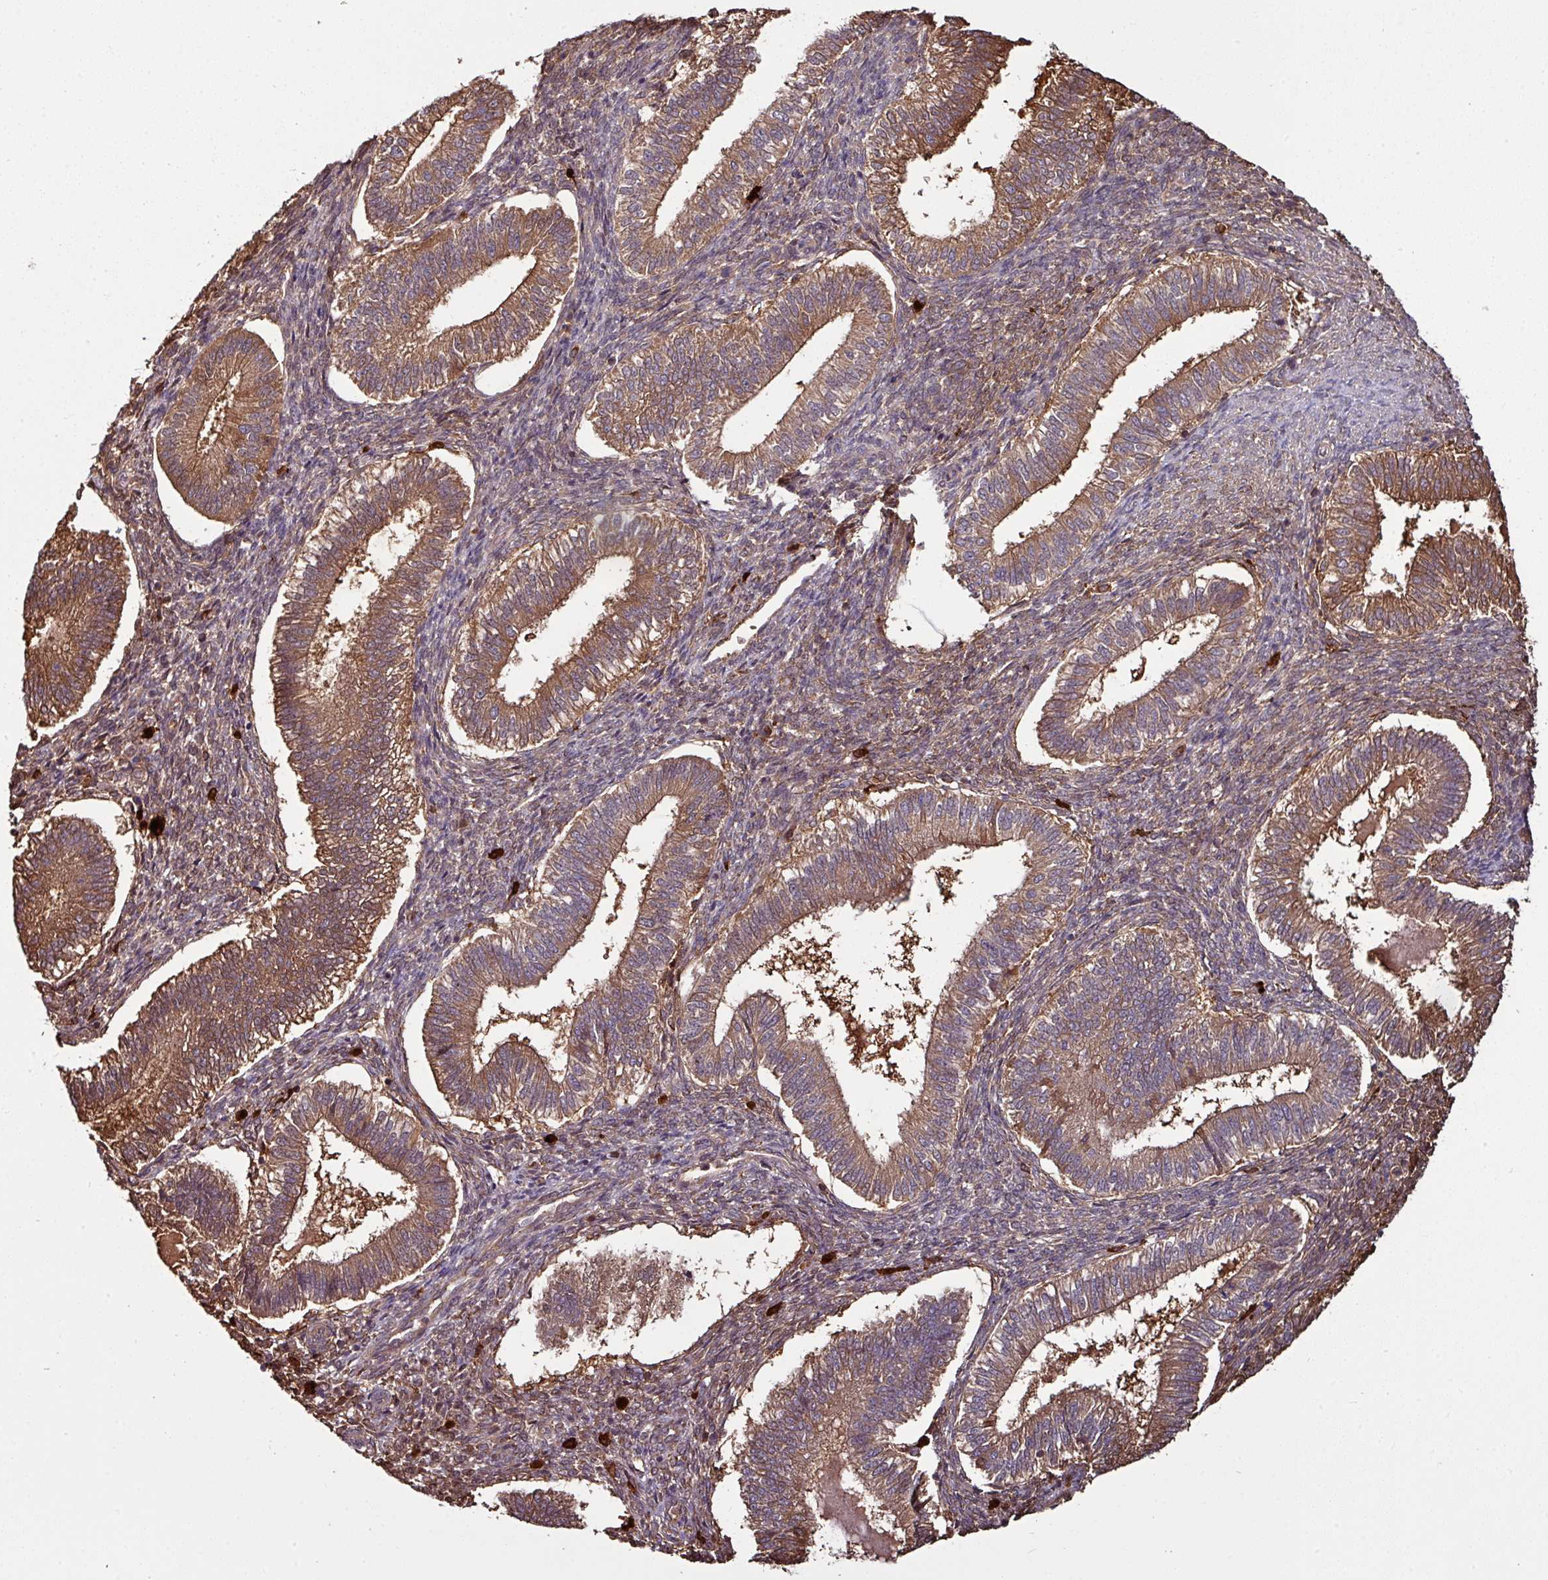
{"staining": {"intensity": "moderate", "quantity": "25%-75%", "location": "cytoplasmic/membranous"}, "tissue": "endometrium", "cell_type": "Cells in endometrial stroma", "image_type": "normal", "snomed": [{"axis": "morphology", "description": "Normal tissue, NOS"}, {"axis": "topography", "description": "Endometrium"}], "caption": "IHC of unremarkable human endometrium displays medium levels of moderate cytoplasmic/membranous positivity in approximately 25%-75% of cells in endometrial stroma. Using DAB (brown) and hematoxylin (blue) stains, captured at high magnification using brightfield microscopy.", "gene": "GNPDA1", "patient": {"sex": "female", "age": 25}}